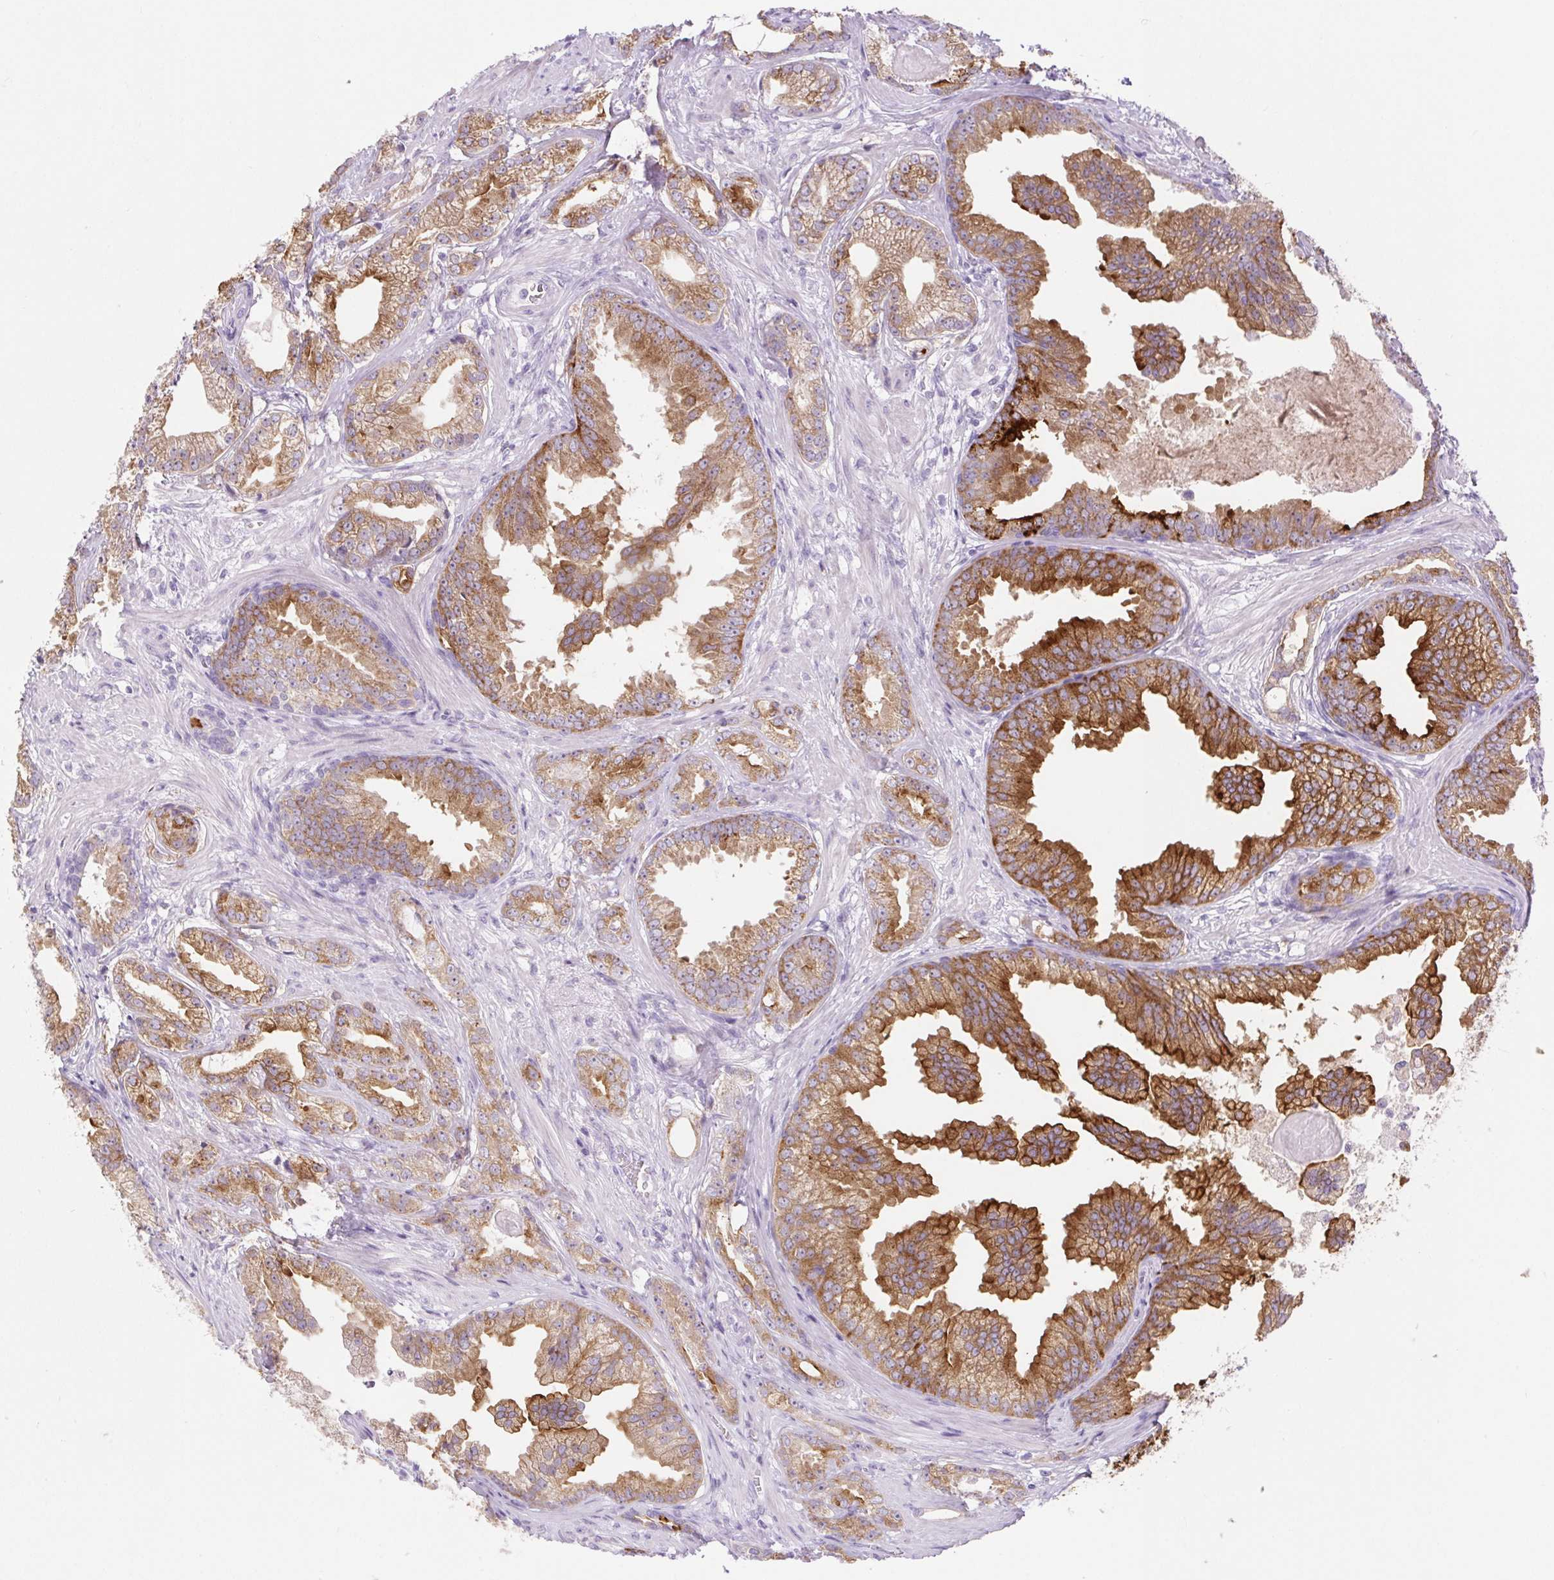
{"staining": {"intensity": "strong", "quantity": "25%-75%", "location": "cytoplasmic/membranous"}, "tissue": "prostate cancer", "cell_type": "Tumor cells", "image_type": "cancer", "snomed": [{"axis": "morphology", "description": "Adenocarcinoma, Low grade"}, {"axis": "topography", "description": "Prostate"}], "caption": "Protein staining of adenocarcinoma (low-grade) (prostate) tissue exhibits strong cytoplasmic/membranous expression in approximately 25%-75% of tumor cells.", "gene": "BCAS1", "patient": {"sex": "male", "age": 65}}